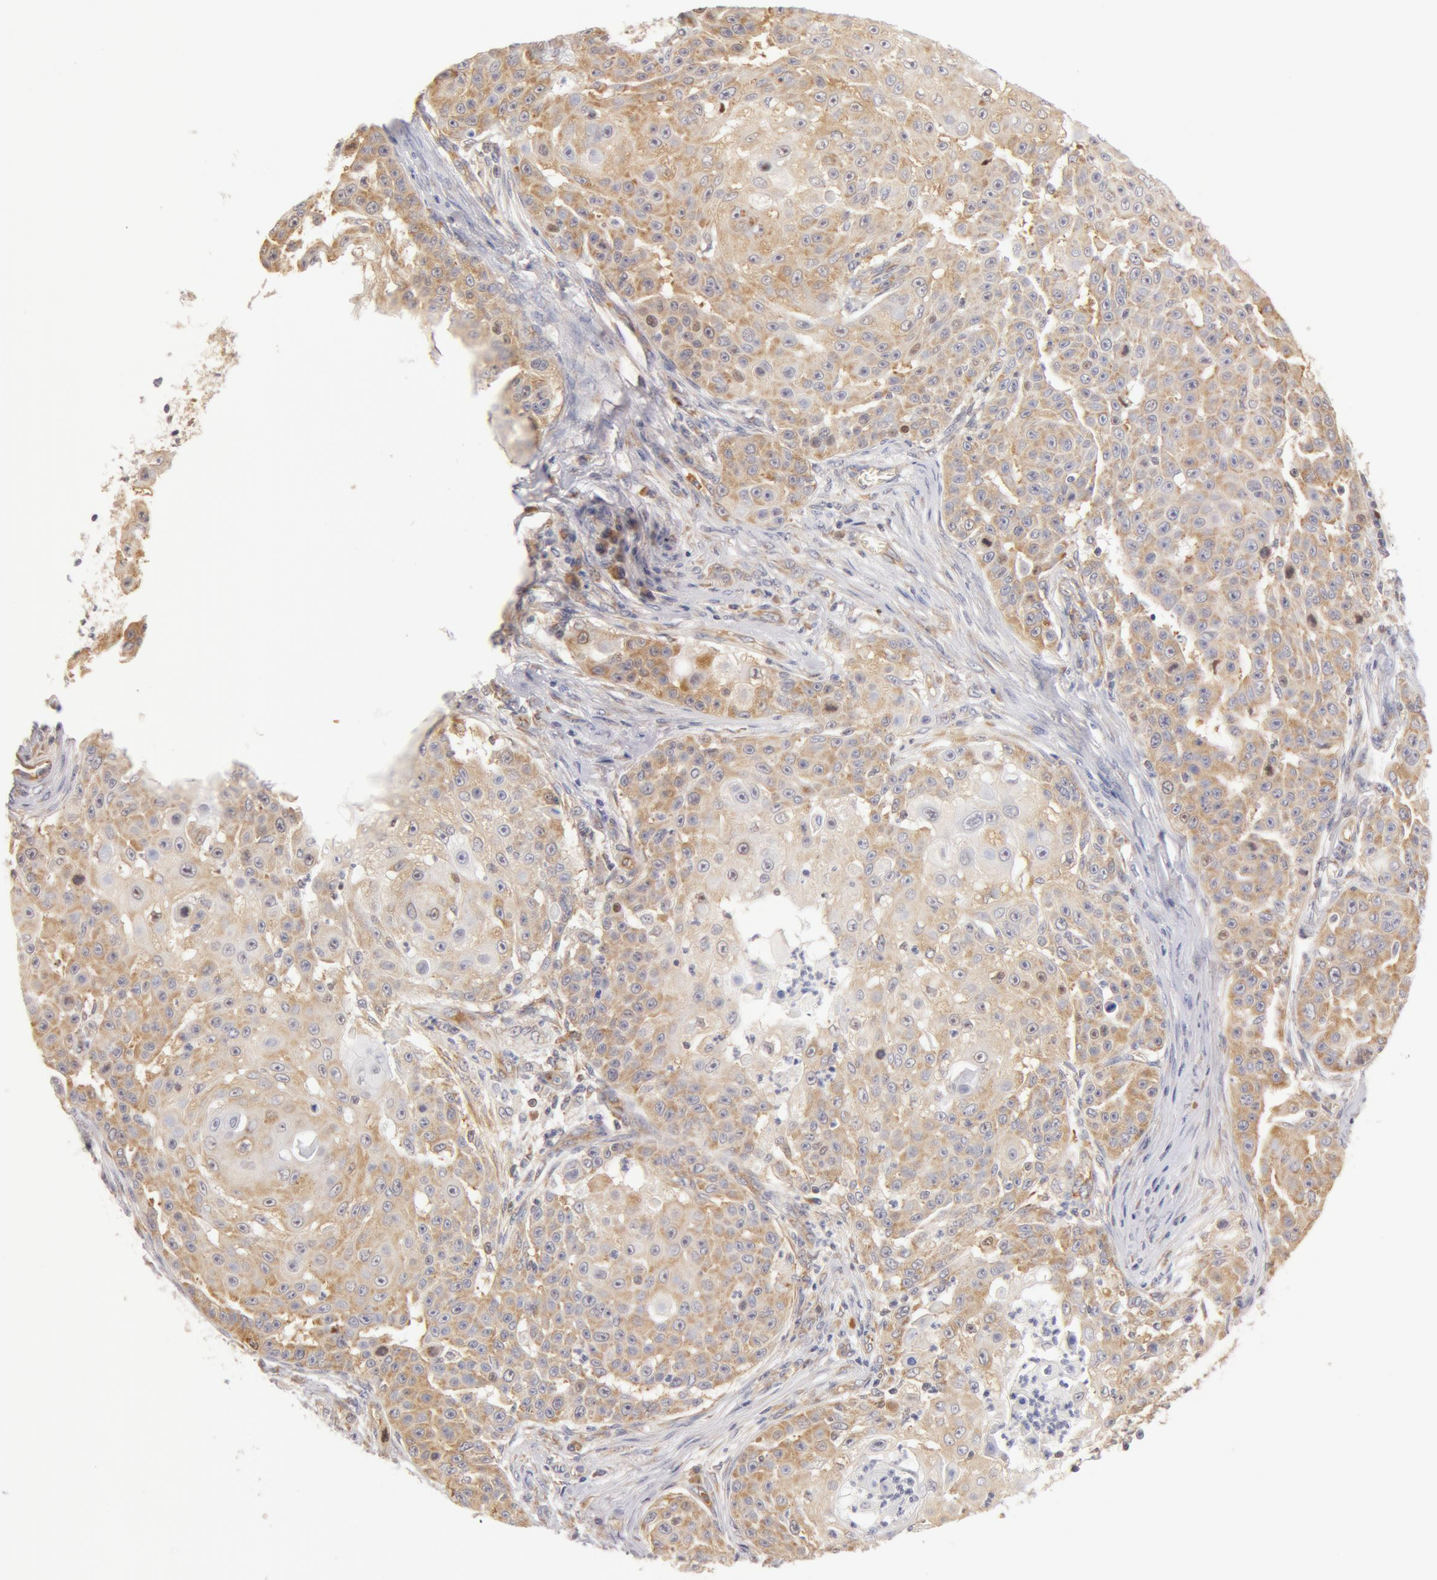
{"staining": {"intensity": "weak", "quantity": "<25%", "location": "cytoplasmic/membranous"}, "tissue": "skin cancer", "cell_type": "Tumor cells", "image_type": "cancer", "snomed": [{"axis": "morphology", "description": "Squamous cell carcinoma, NOS"}, {"axis": "topography", "description": "Skin"}], "caption": "Photomicrograph shows no protein staining in tumor cells of skin squamous cell carcinoma tissue.", "gene": "DDX3Y", "patient": {"sex": "female", "age": 57}}